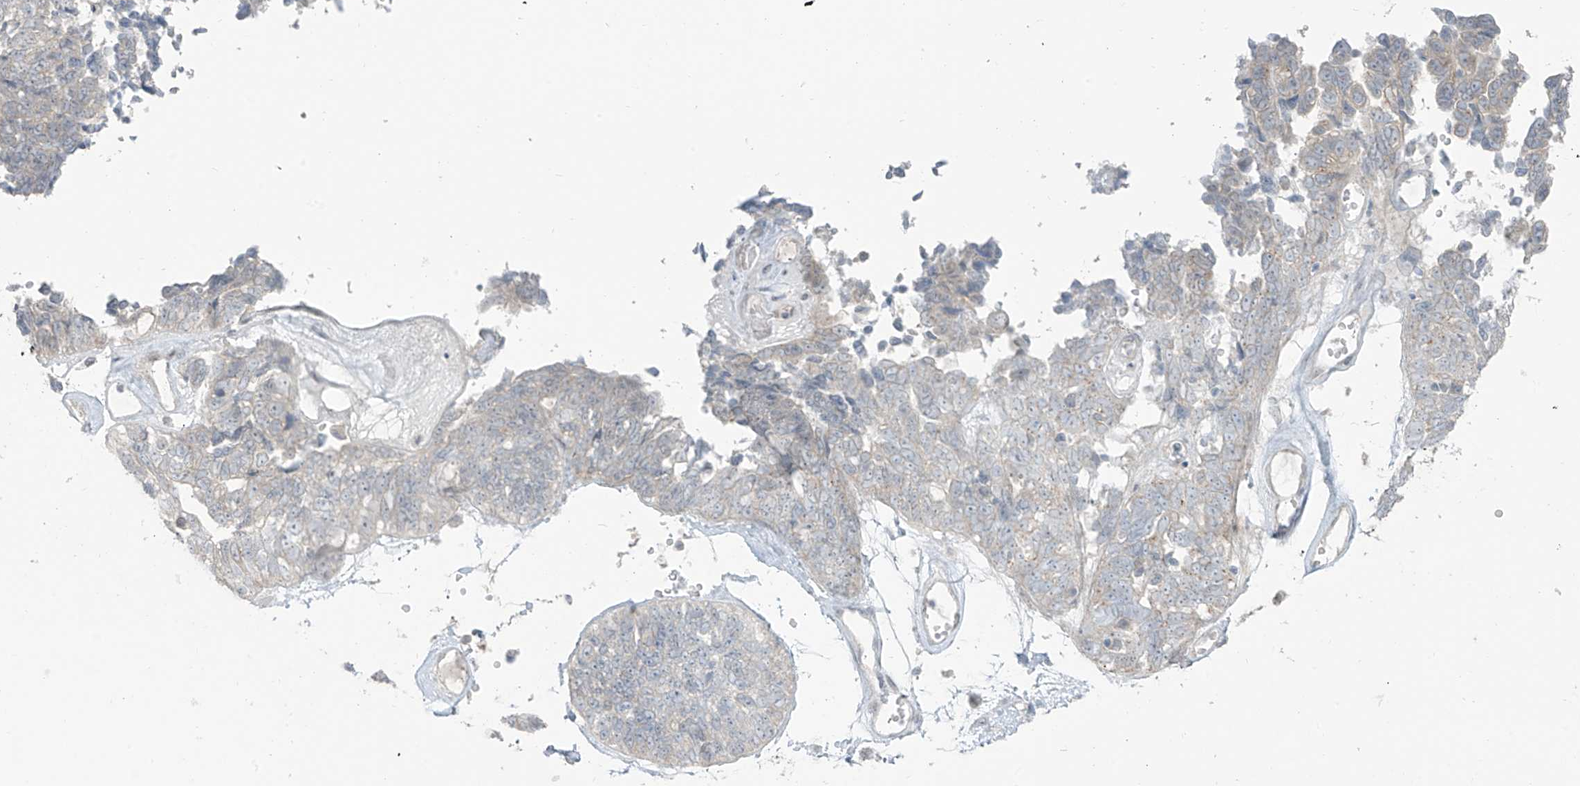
{"staining": {"intensity": "weak", "quantity": "<25%", "location": "cytoplasmic/membranous"}, "tissue": "ovarian cancer", "cell_type": "Tumor cells", "image_type": "cancer", "snomed": [{"axis": "morphology", "description": "Cystadenocarcinoma, serous, NOS"}, {"axis": "topography", "description": "Ovary"}], "caption": "DAB (3,3'-diaminobenzidine) immunohistochemical staining of human serous cystadenocarcinoma (ovarian) displays no significant staining in tumor cells.", "gene": "PRDM6", "patient": {"sex": "female", "age": 79}}